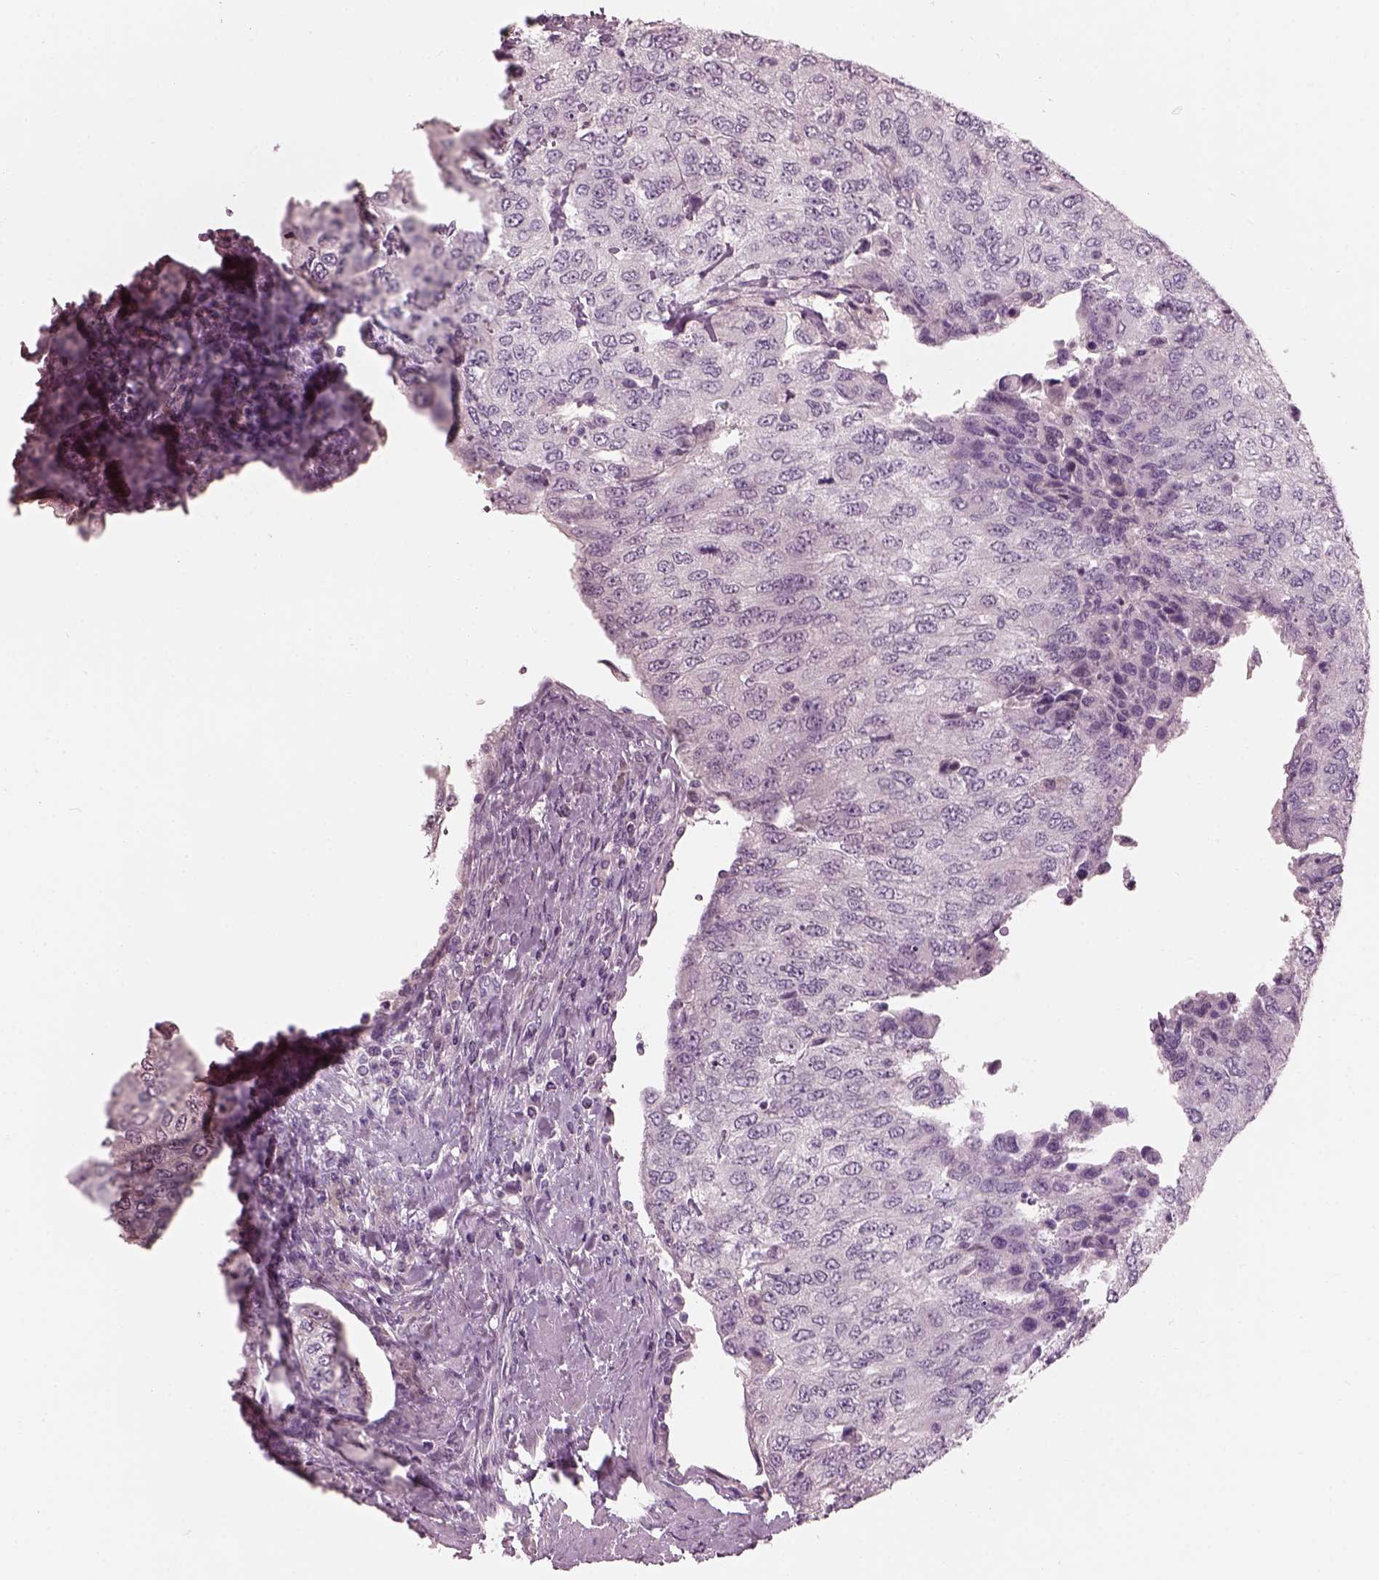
{"staining": {"intensity": "negative", "quantity": "none", "location": "none"}, "tissue": "urothelial cancer", "cell_type": "Tumor cells", "image_type": "cancer", "snomed": [{"axis": "morphology", "description": "Urothelial carcinoma, High grade"}, {"axis": "topography", "description": "Urinary bladder"}], "caption": "Tumor cells are negative for brown protein staining in urothelial carcinoma (high-grade).", "gene": "PACRG", "patient": {"sex": "female", "age": 78}}